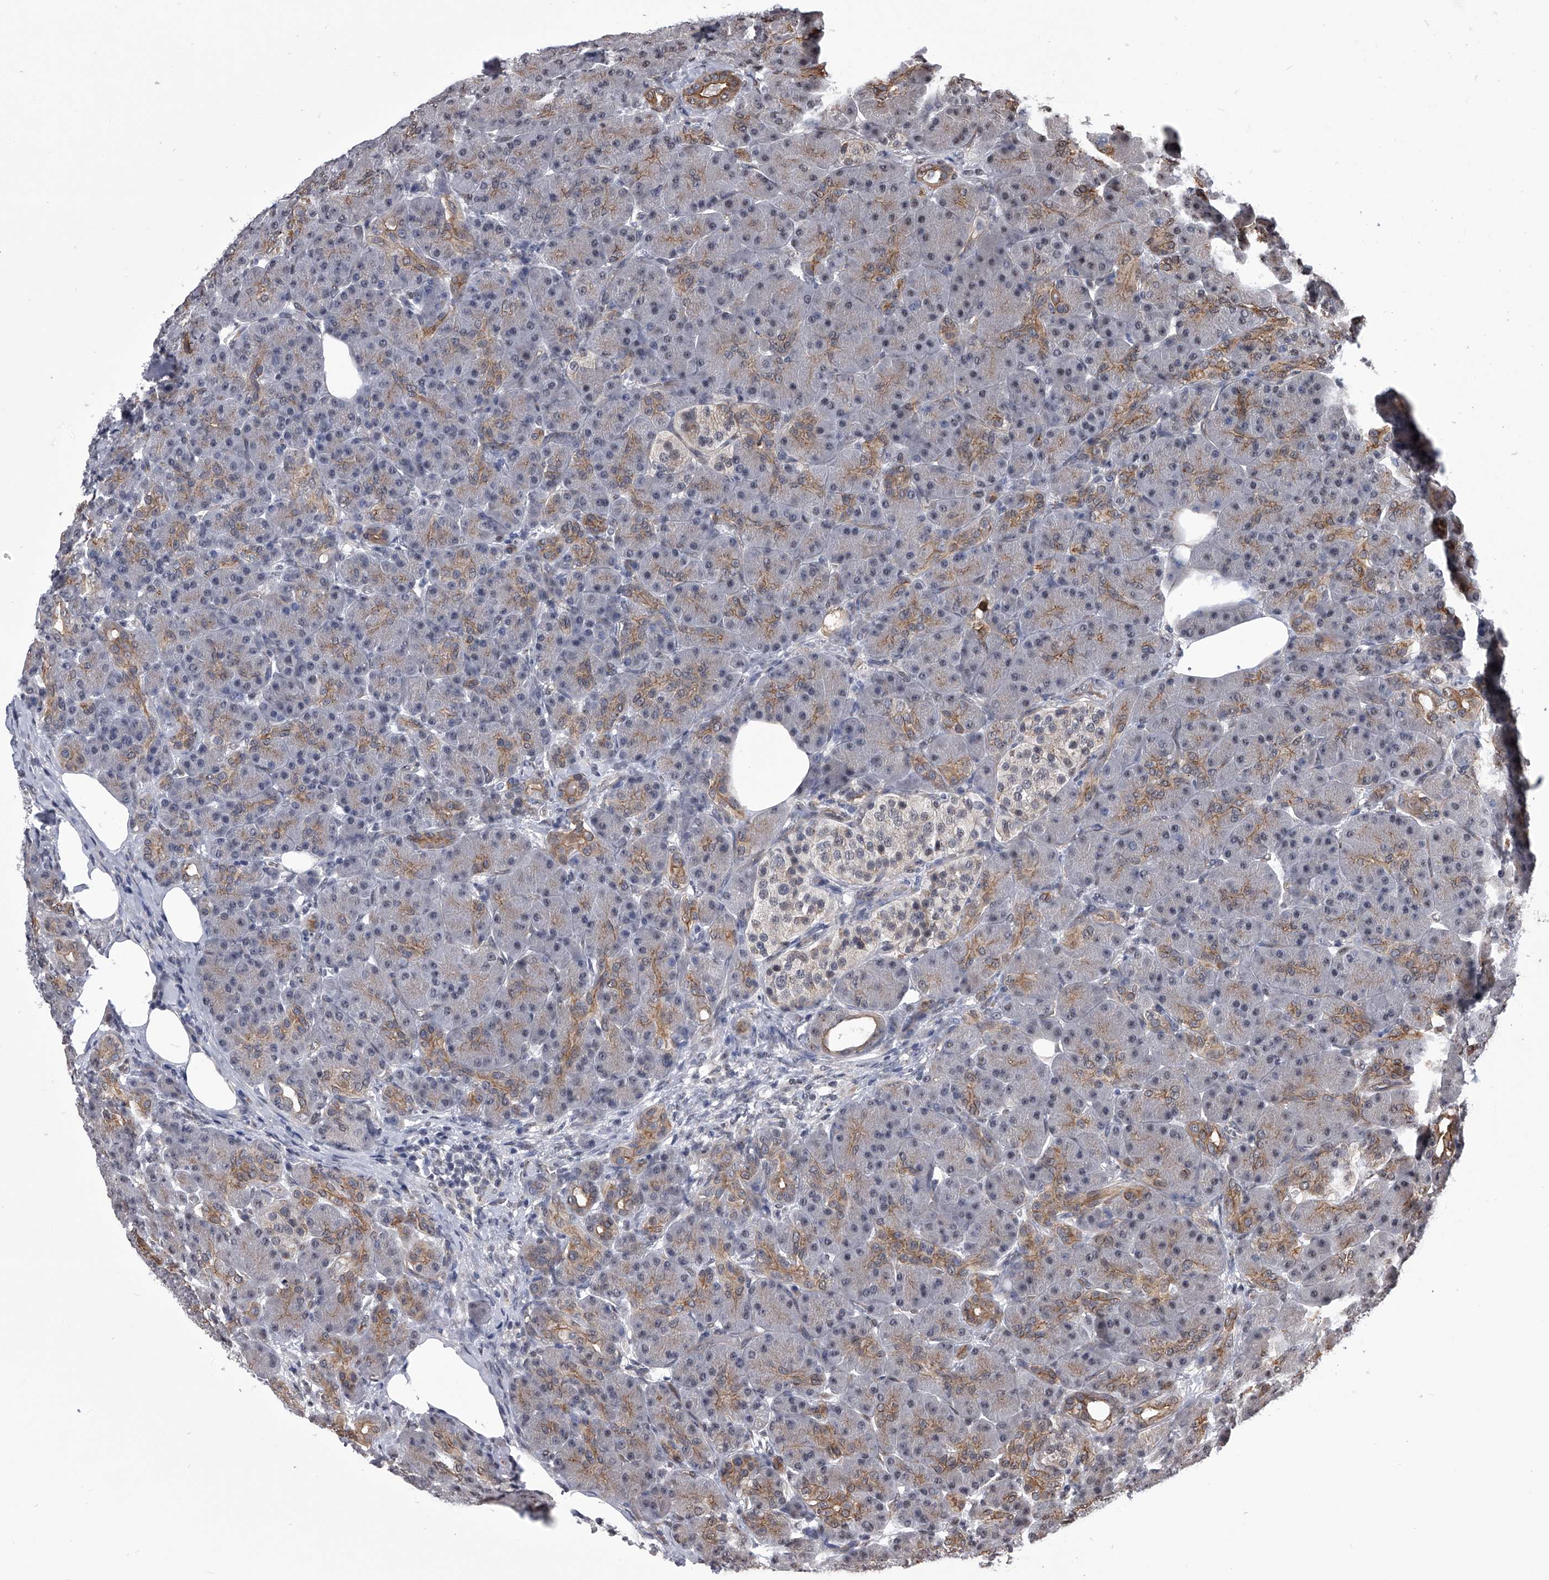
{"staining": {"intensity": "moderate", "quantity": "<25%", "location": "cytoplasmic/membranous"}, "tissue": "pancreas", "cell_type": "Exocrine glandular cells", "image_type": "normal", "snomed": [{"axis": "morphology", "description": "Normal tissue, NOS"}, {"axis": "topography", "description": "Pancreas"}], "caption": "A high-resolution micrograph shows immunohistochemistry (IHC) staining of normal pancreas, which displays moderate cytoplasmic/membranous positivity in approximately <25% of exocrine glandular cells. (Brightfield microscopy of DAB IHC at high magnification).", "gene": "ZNF76", "patient": {"sex": "male", "age": 63}}